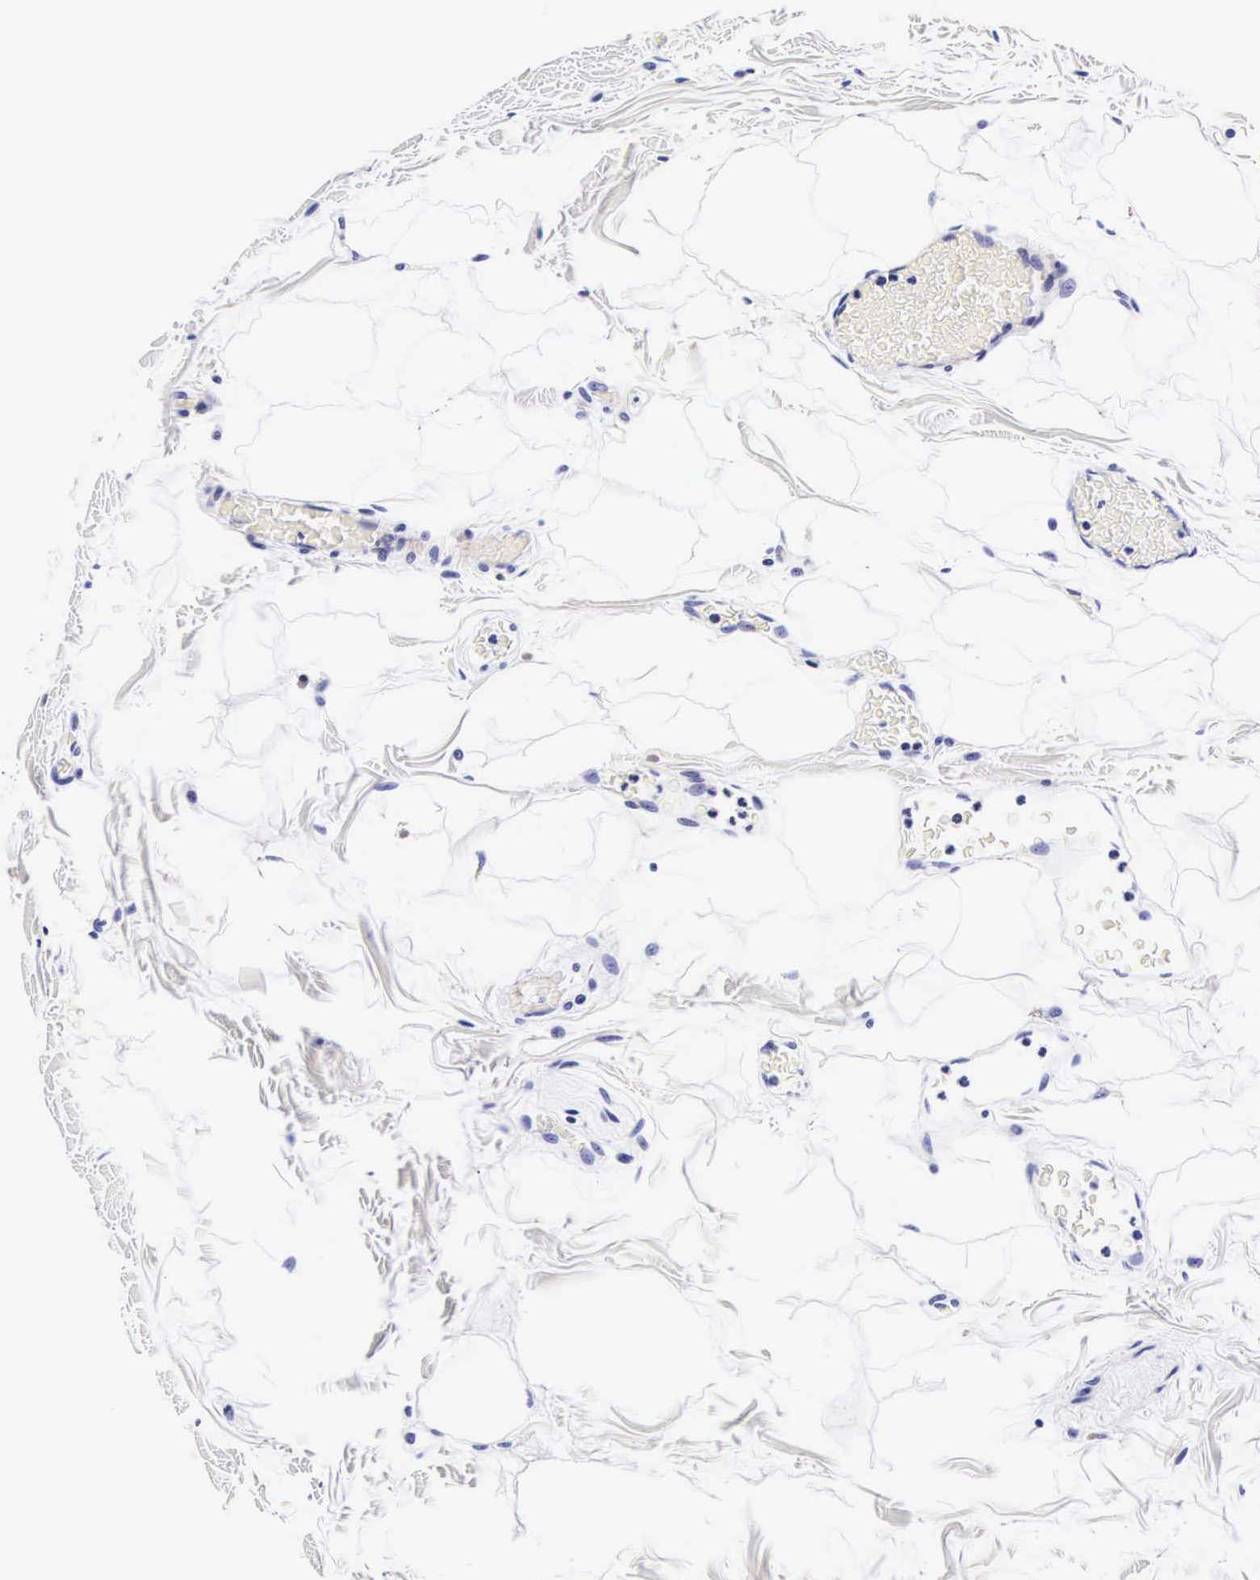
{"staining": {"intensity": "moderate", "quantity": ">75%", "location": "cytoplasmic/membranous"}, "tissue": "stomach", "cell_type": "Glandular cells", "image_type": "normal", "snomed": [{"axis": "morphology", "description": "Normal tissue, NOS"}, {"axis": "topography", "description": "Stomach, lower"}], "caption": "IHC (DAB) staining of unremarkable stomach demonstrates moderate cytoplasmic/membranous protein expression in about >75% of glandular cells. The staining is performed using DAB brown chromogen to label protein expression. The nuclei are counter-stained blue using hematoxylin.", "gene": "UPRT", "patient": {"sex": "male", "age": 58}}